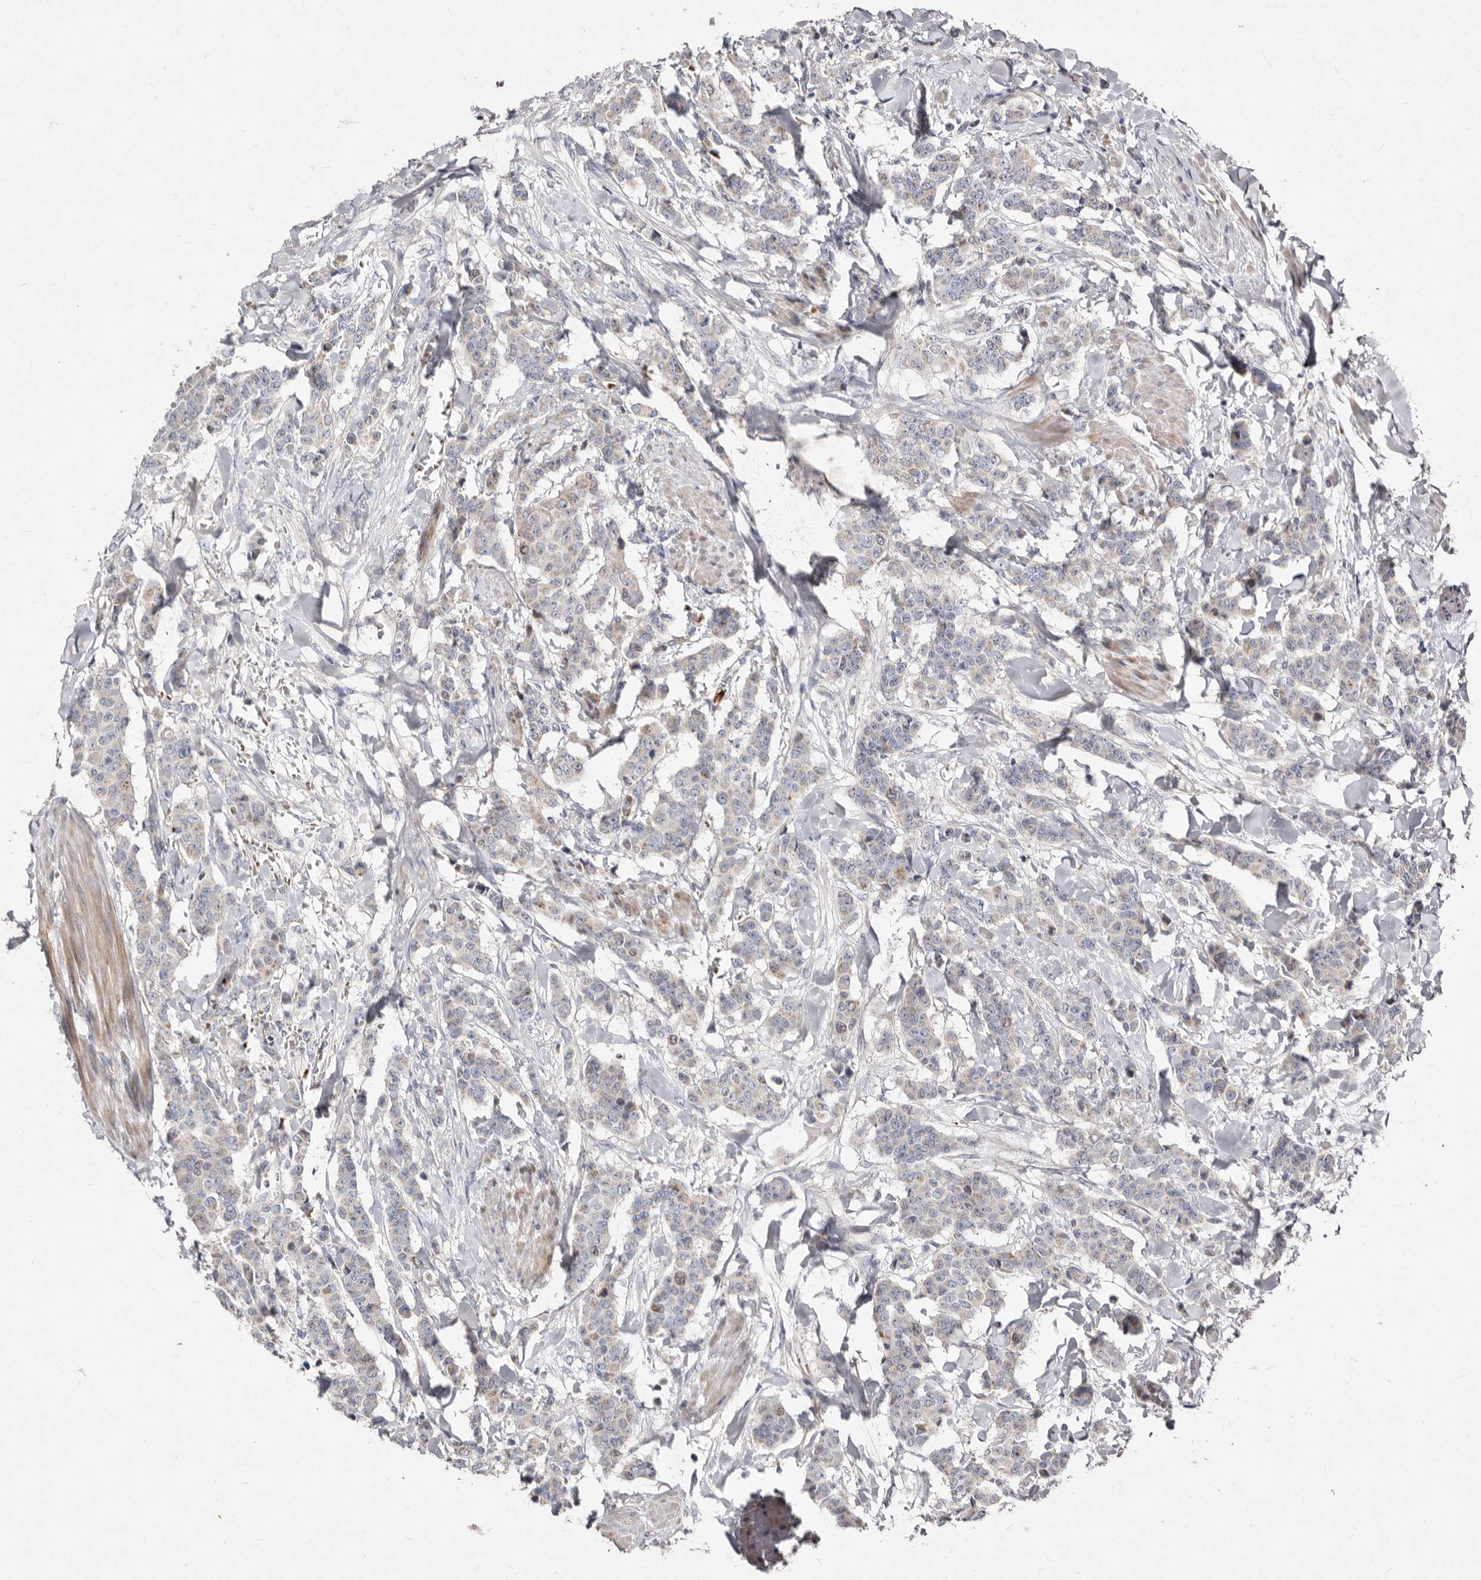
{"staining": {"intensity": "weak", "quantity": "<25%", "location": "cytoplasmic/membranous"}, "tissue": "breast cancer", "cell_type": "Tumor cells", "image_type": "cancer", "snomed": [{"axis": "morphology", "description": "Duct carcinoma"}, {"axis": "topography", "description": "Breast"}], "caption": "The IHC photomicrograph has no significant staining in tumor cells of breast cancer tissue.", "gene": "SLC25A20", "patient": {"sex": "female", "age": 40}}